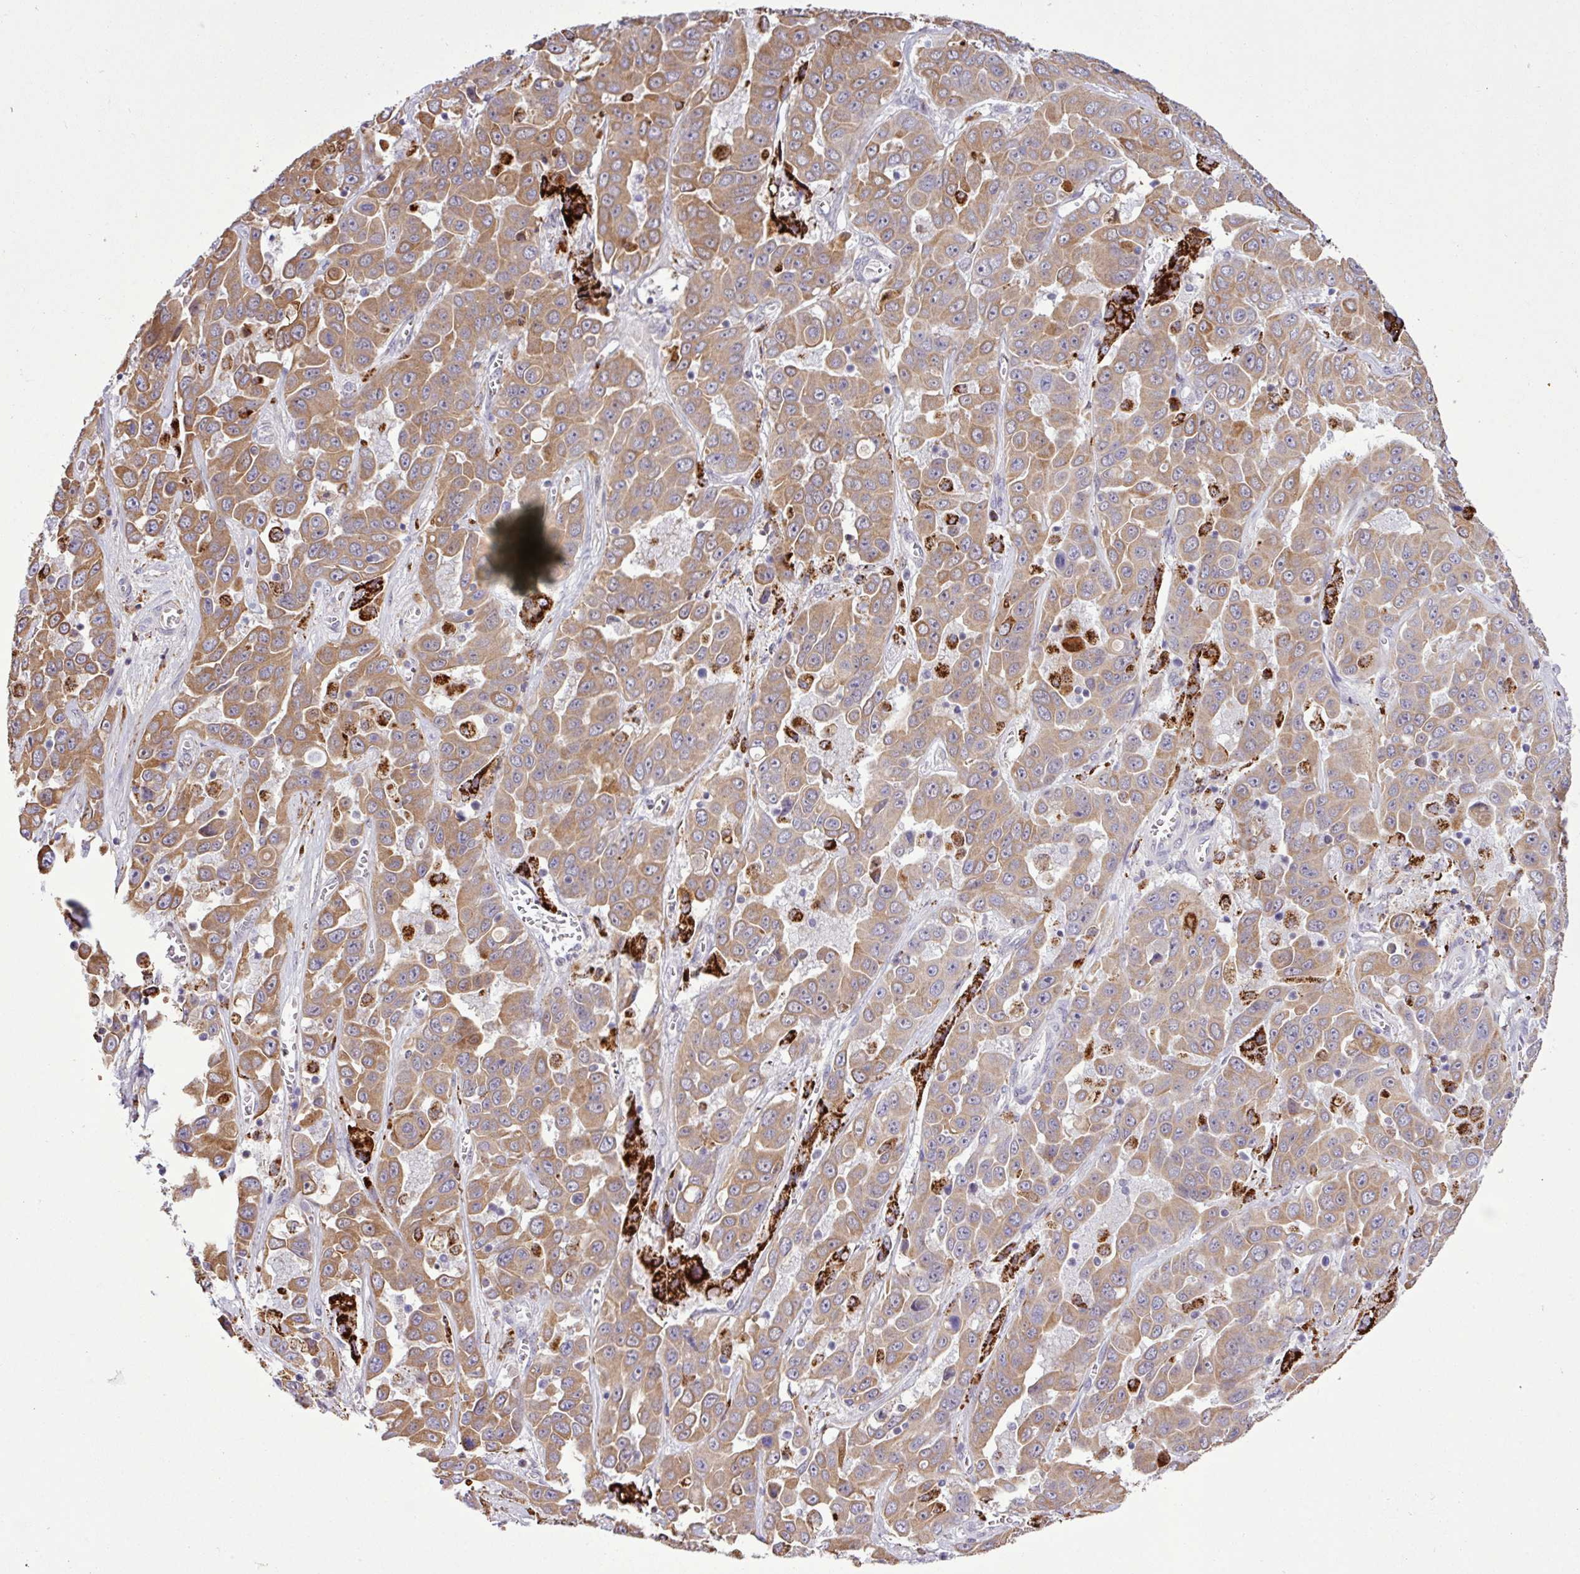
{"staining": {"intensity": "moderate", "quantity": ">75%", "location": "cytoplasmic/membranous"}, "tissue": "liver cancer", "cell_type": "Tumor cells", "image_type": "cancer", "snomed": [{"axis": "morphology", "description": "Cholangiocarcinoma"}, {"axis": "topography", "description": "Liver"}], "caption": "The immunohistochemical stain highlights moderate cytoplasmic/membranous expression in tumor cells of liver cancer (cholangiocarcinoma) tissue. (brown staining indicates protein expression, while blue staining denotes nuclei).", "gene": "SGPP1", "patient": {"sex": "female", "age": 52}}